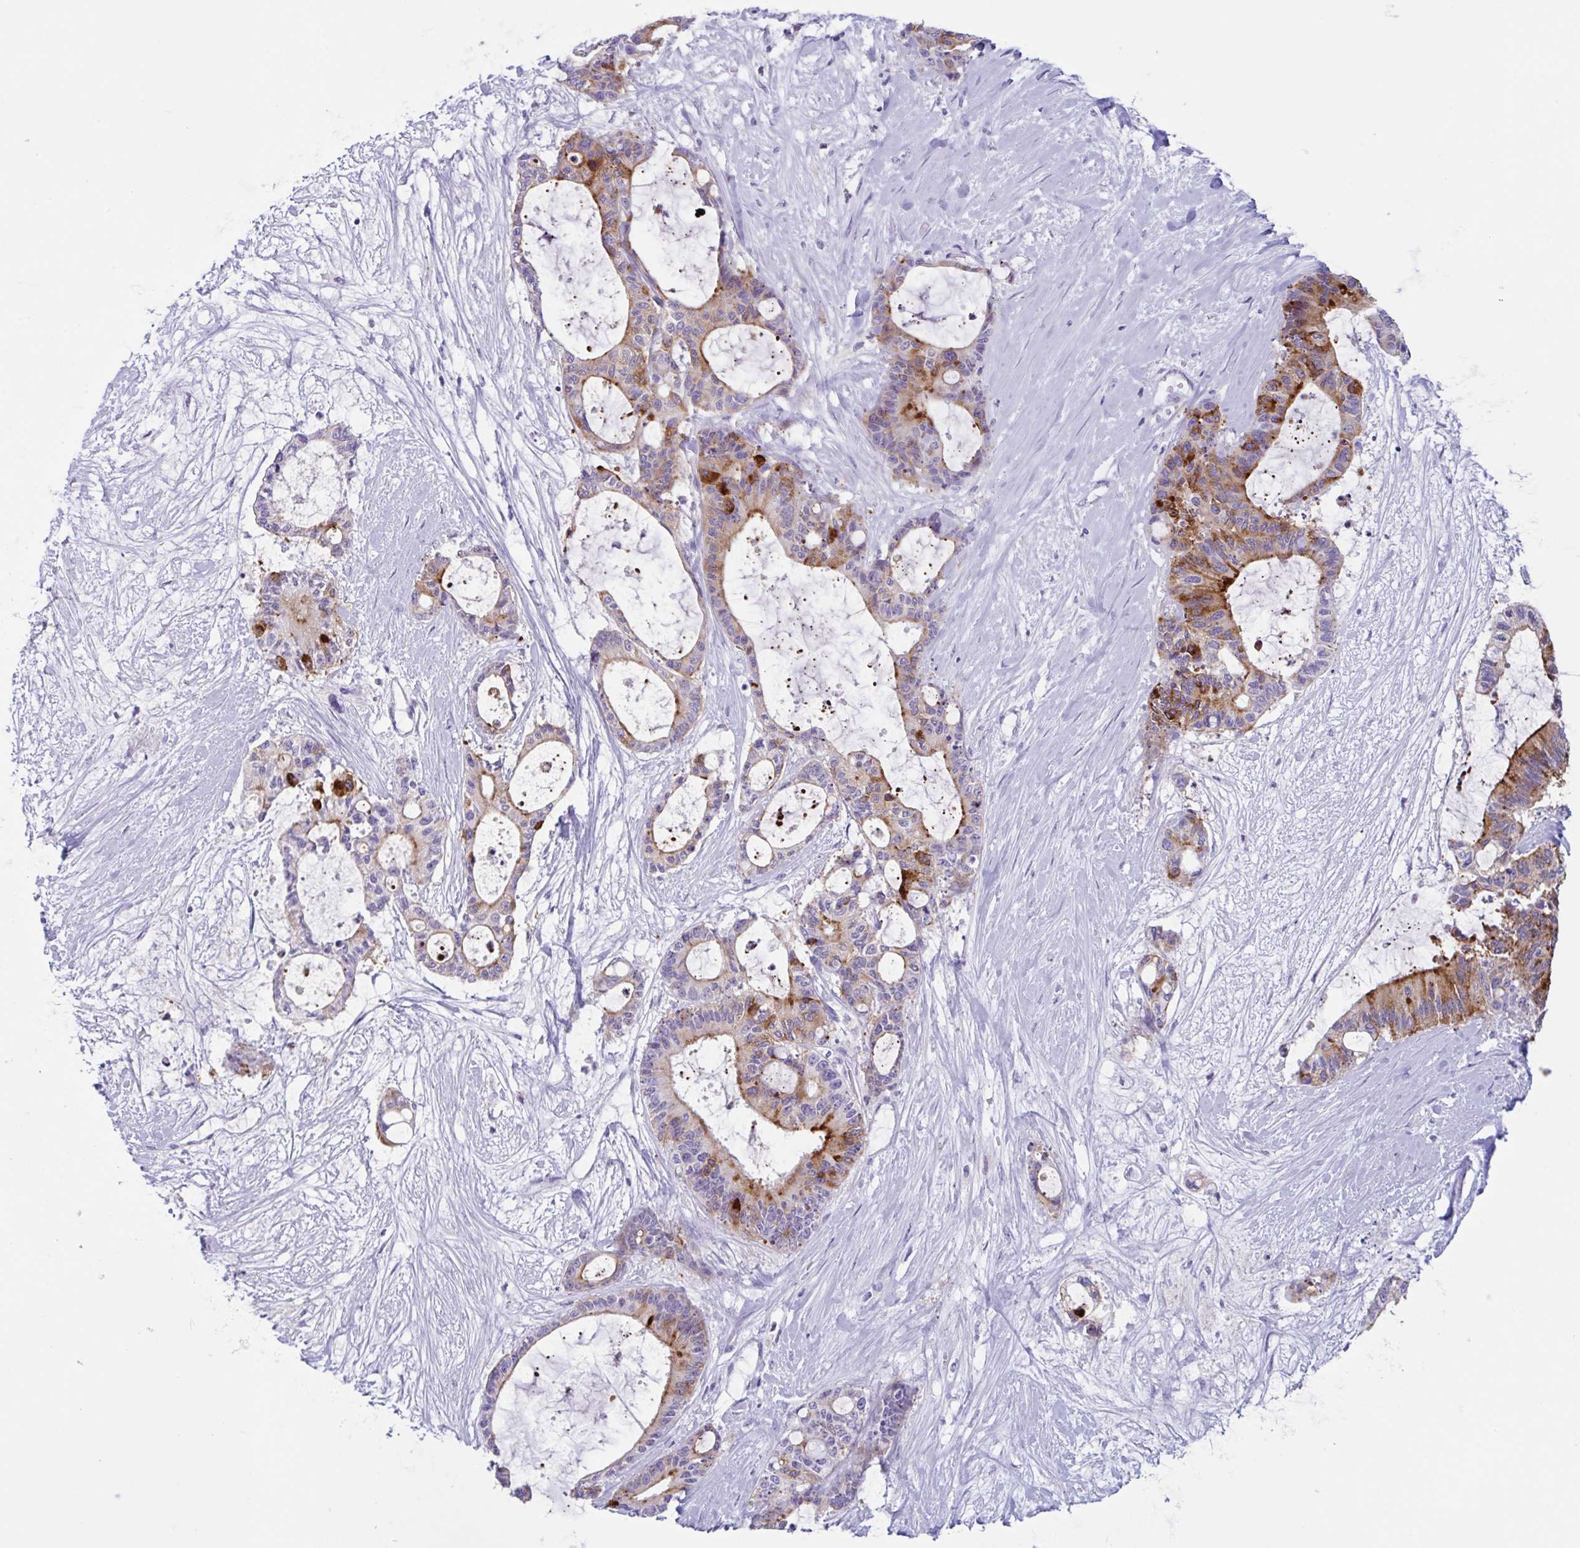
{"staining": {"intensity": "moderate", "quantity": "25%-75%", "location": "cytoplasmic/membranous"}, "tissue": "liver cancer", "cell_type": "Tumor cells", "image_type": "cancer", "snomed": [{"axis": "morphology", "description": "Normal tissue, NOS"}, {"axis": "morphology", "description": "Cholangiocarcinoma"}, {"axis": "topography", "description": "Liver"}, {"axis": "topography", "description": "Peripheral nerve tissue"}], "caption": "Moderate cytoplasmic/membranous protein positivity is identified in about 25%-75% of tumor cells in liver cancer (cholangiocarcinoma). (DAB IHC with brightfield microscopy, high magnification).", "gene": "DTWD2", "patient": {"sex": "female", "age": 73}}